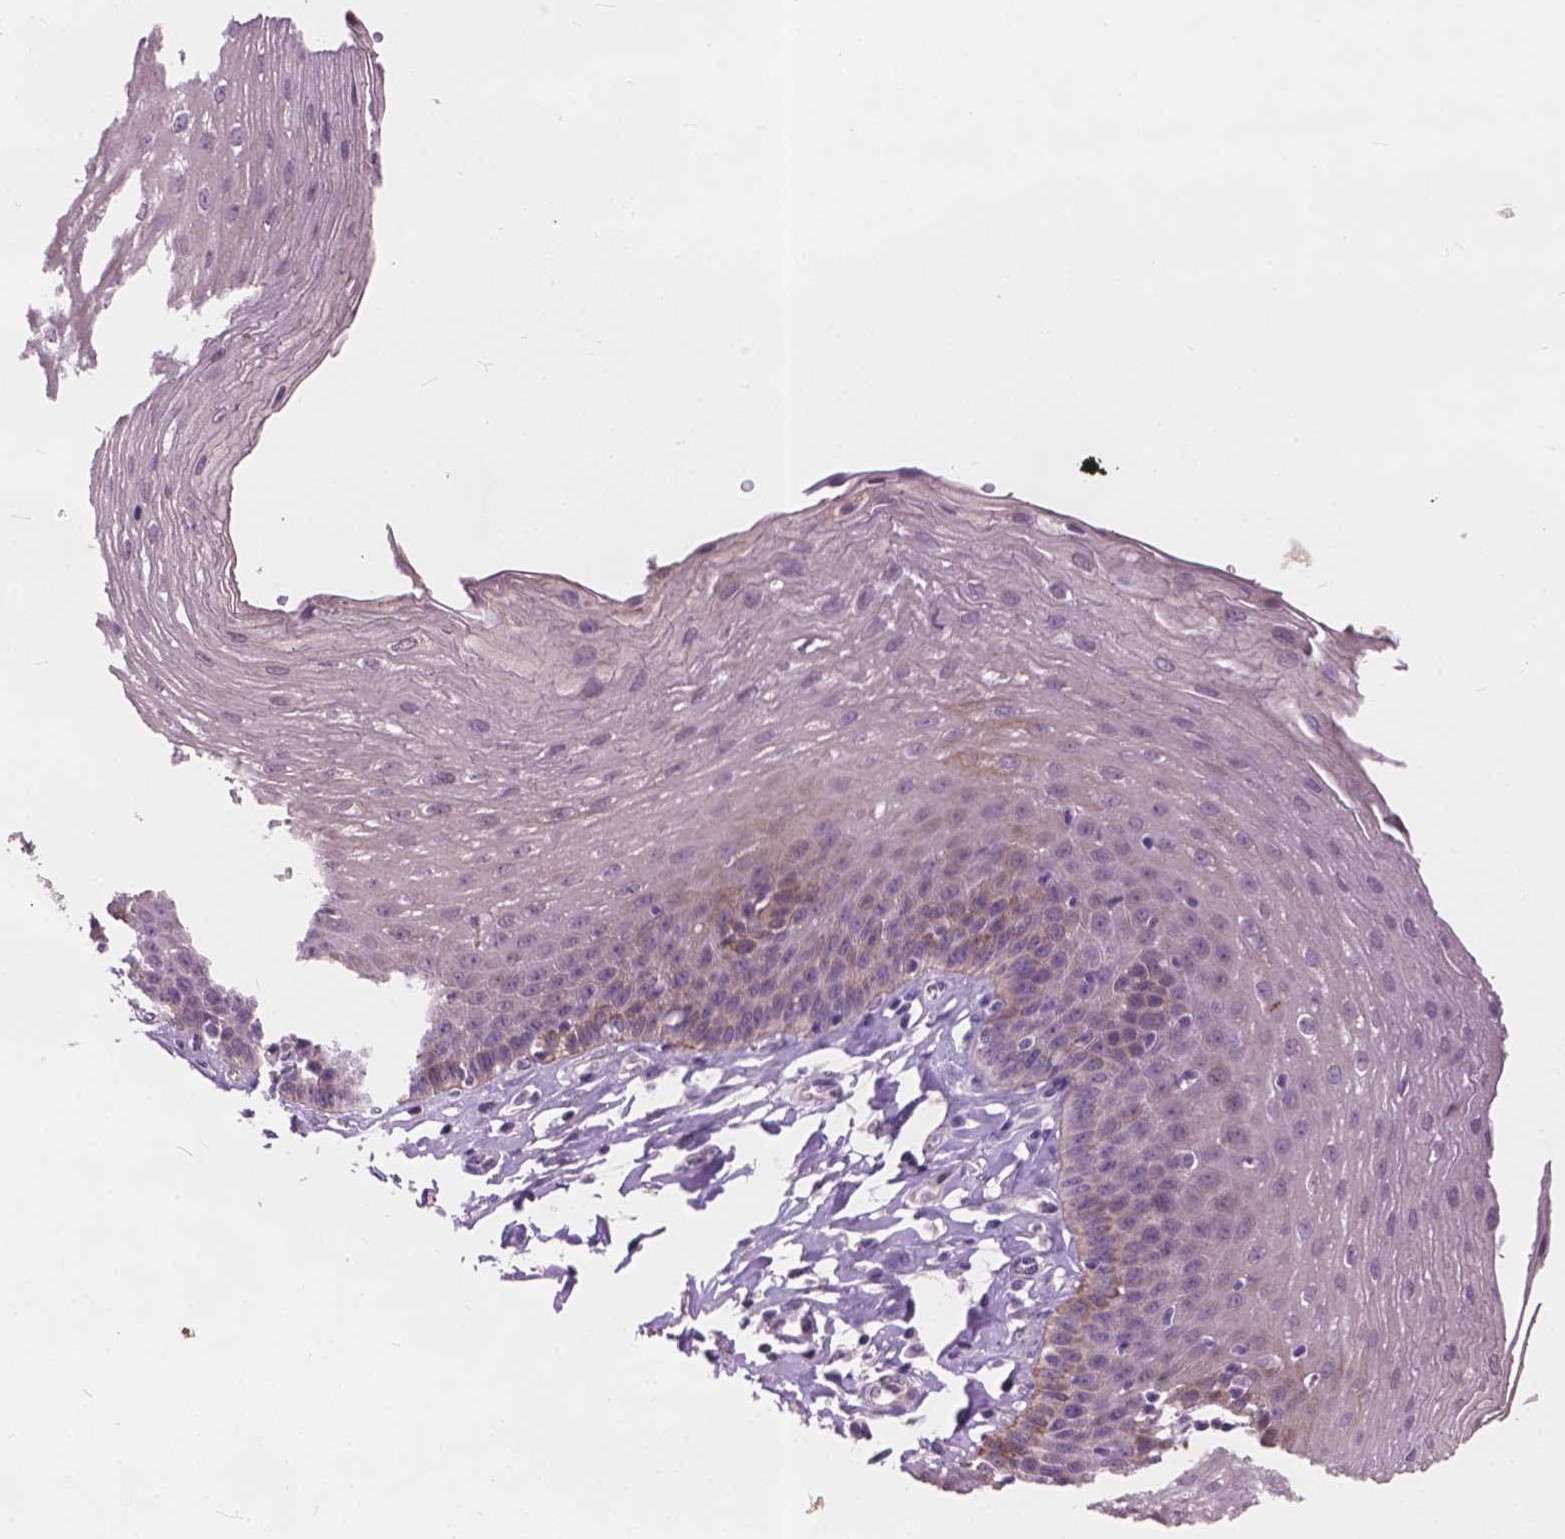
{"staining": {"intensity": "moderate", "quantity": "<25%", "location": "cytoplasmic/membranous"}, "tissue": "esophagus", "cell_type": "Squamous epithelial cells", "image_type": "normal", "snomed": [{"axis": "morphology", "description": "Normal tissue, NOS"}, {"axis": "topography", "description": "Esophagus"}], "caption": "A brown stain highlights moderate cytoplasmic/membranous expression of a protein in squamous epithelial cells of normal esophagus. The protein of interest is shown in brown color, while the nuclei are stained blue.", "gene": "KRT17", "patient": {"sex": "female", "age": 81}}